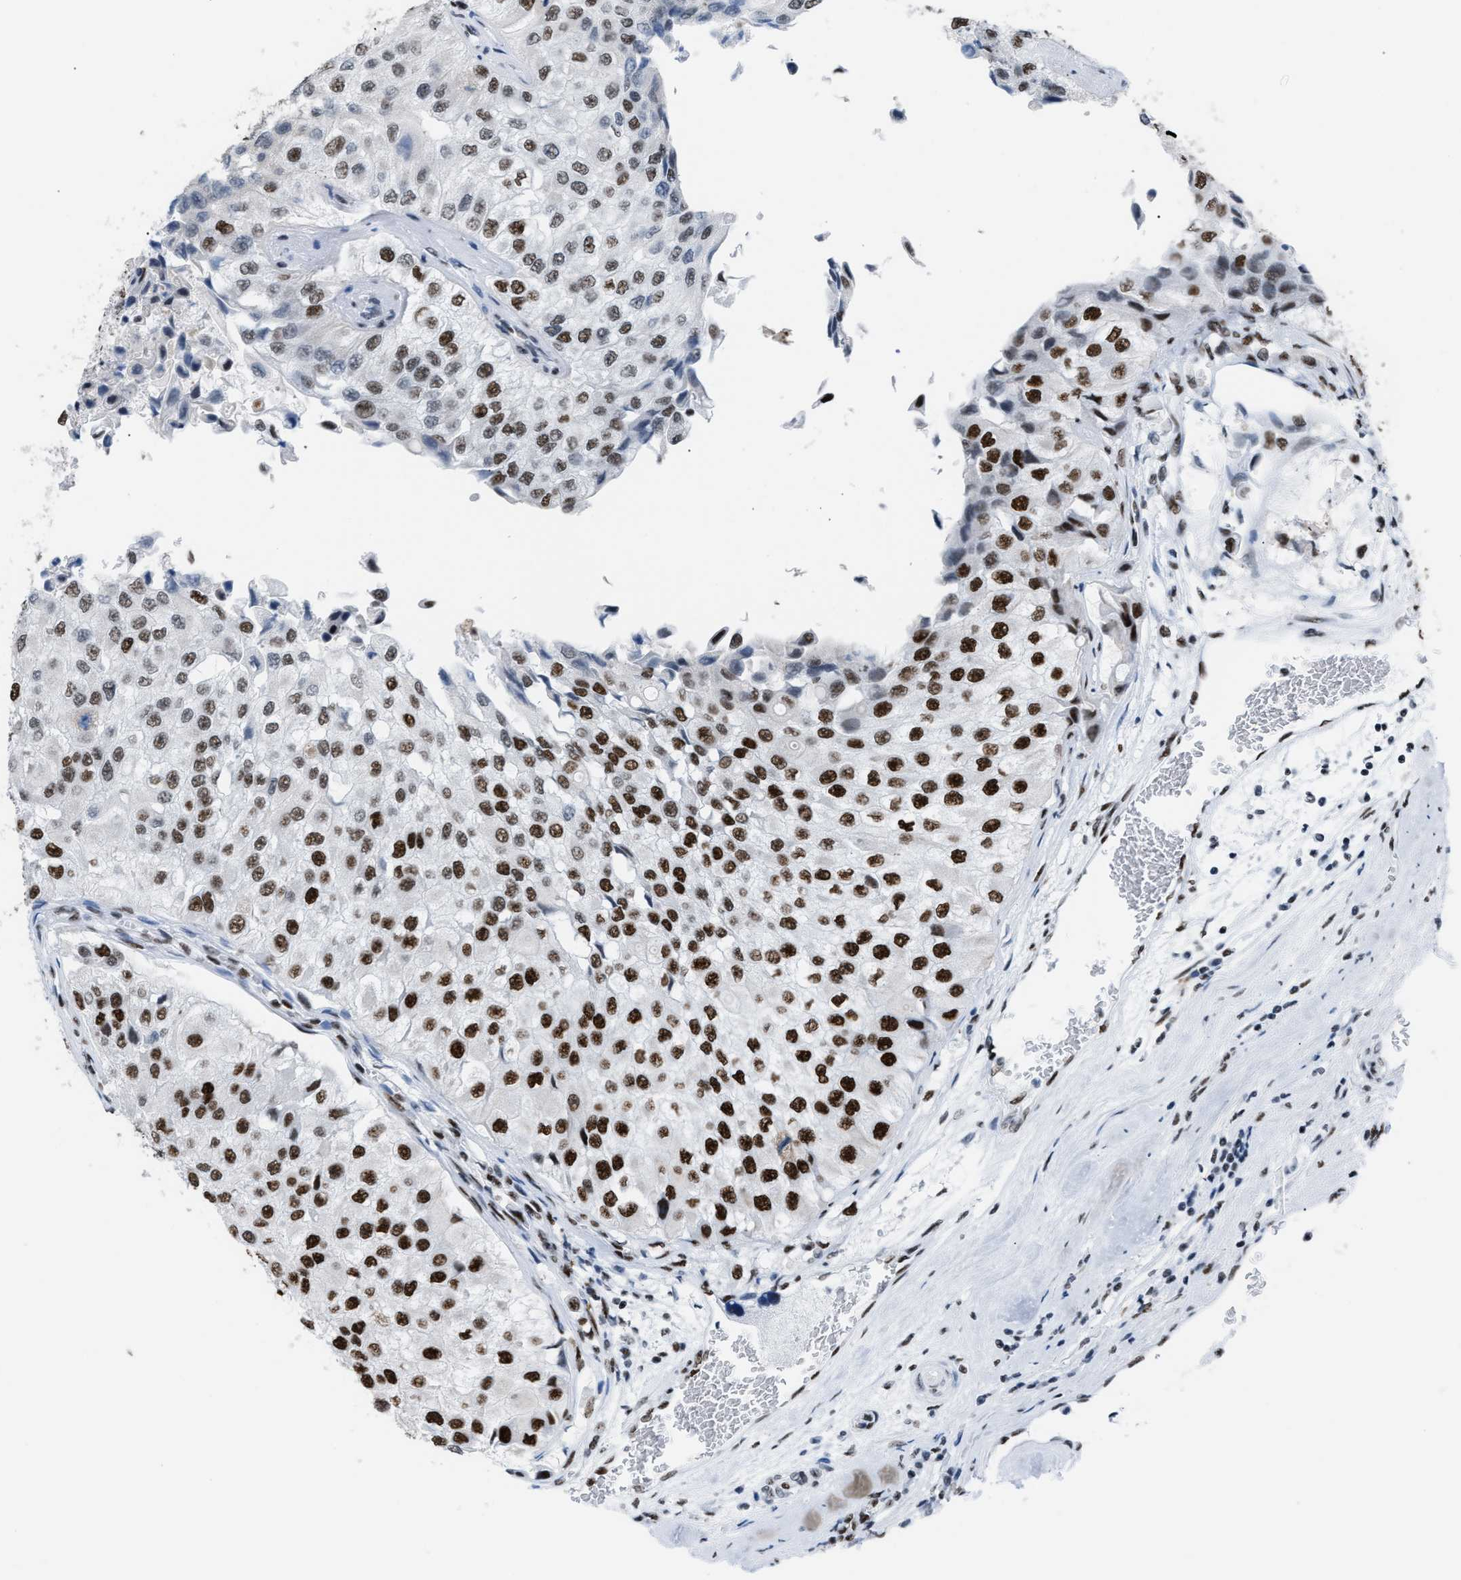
{"staining": {"intensity": "strong", "quantity": ">75%", "location": "nuclear"}, "tissue": "urothelial cancer", "cell_type": "Tumor cells", "image_type": "cancer", "snomed": [{"axis": "morphology", "description": "Urothelial carcinoma, High grade"}, {"axis": "topography", "description": "Kidney"}, {"axis": "topography", "description": "Urinary bladder"}], "caption": "IHC micrograph of urothelial cancer stained for a protein (brown), which reveals high levels of strong nuclear positivity in approximately >75% of tumor cells.", "gene": "CCAR2", "patient": {"sex": "male", "age": 77}}